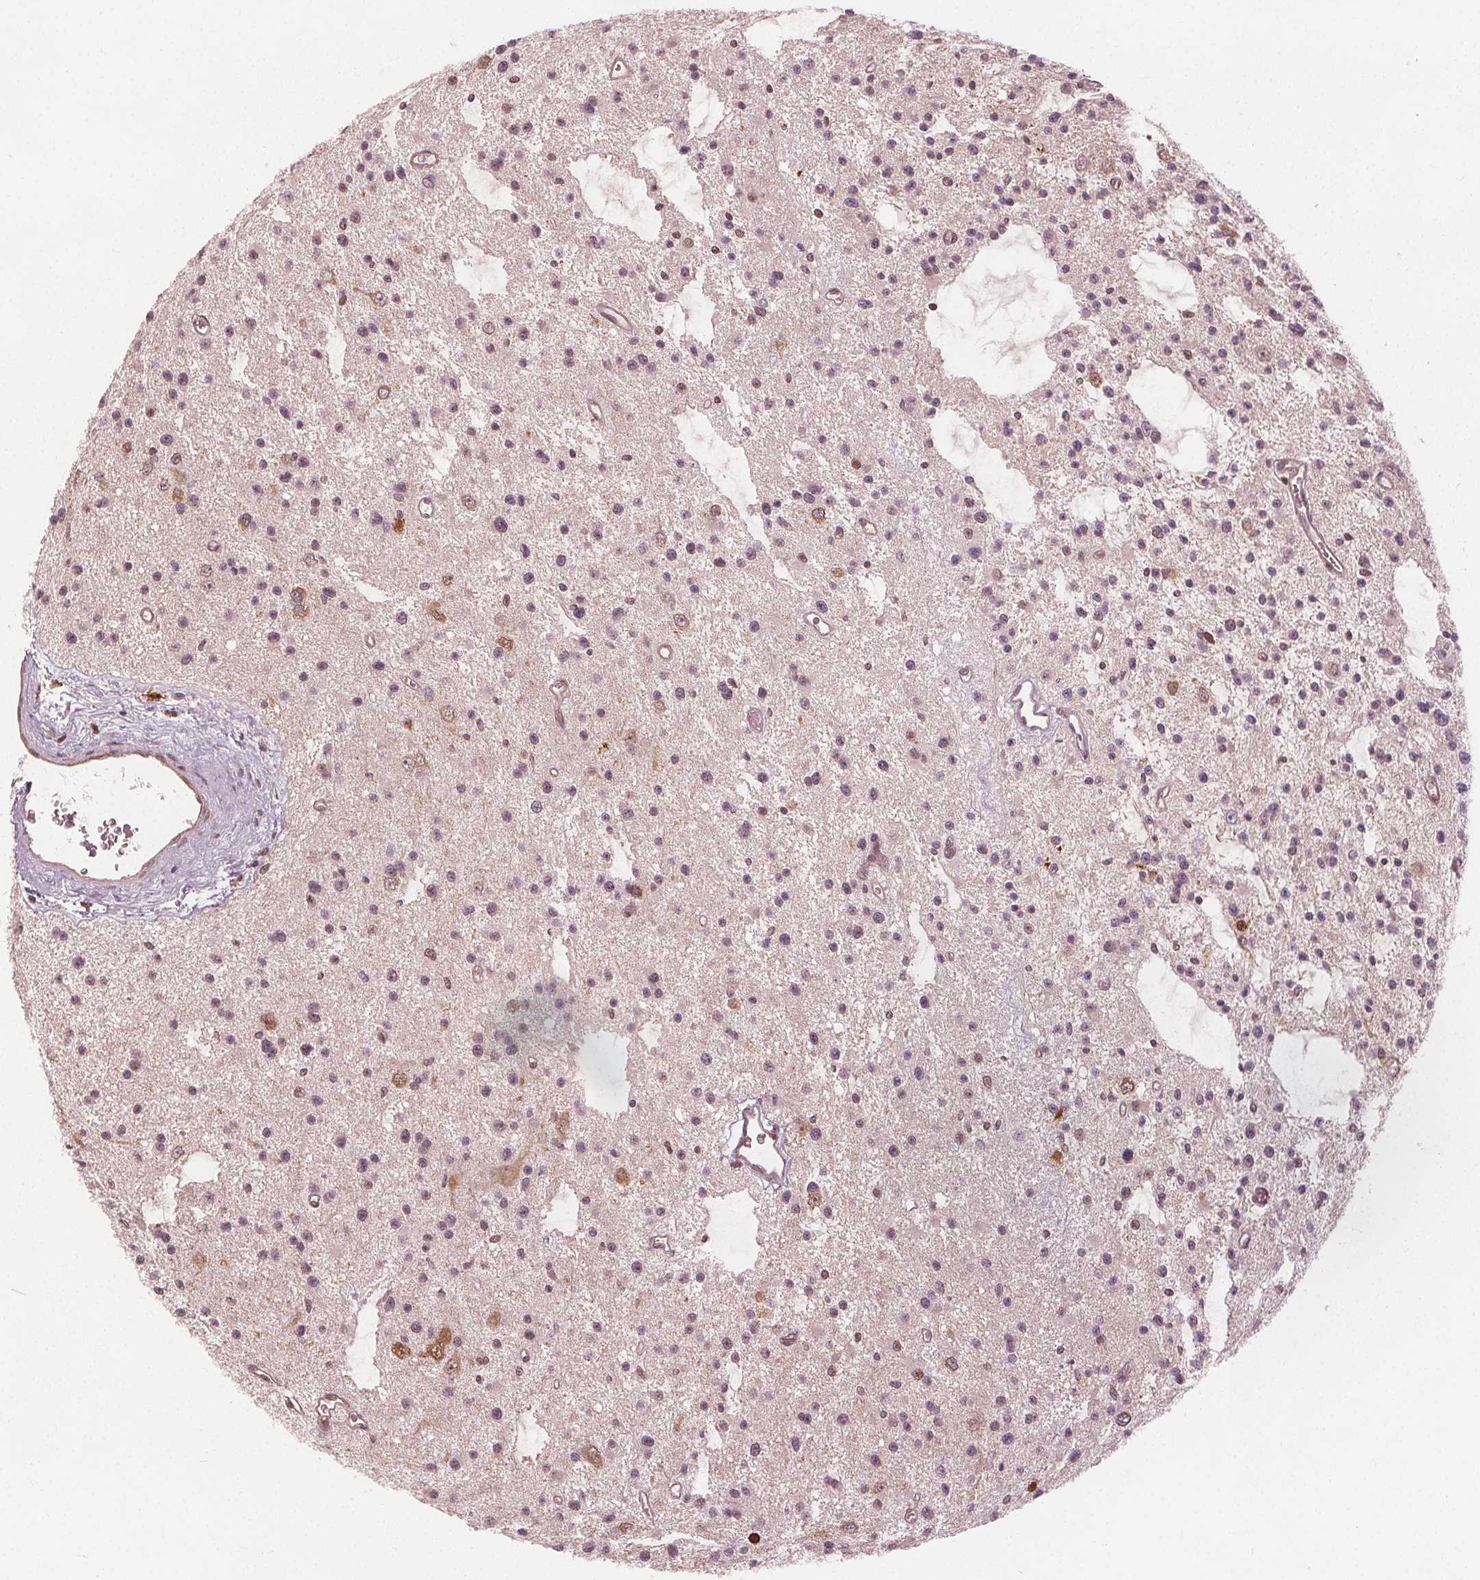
{"staining": {"intensity": "moderate", "quantity": "<25%", "location": "cytoplasmic/membranous,nuclear"}, "tissue": "glioma", "cell_type": "Tumor cells", "image_type": "cancer", "snomed": [{"axis": "morphology", "description": "Glioma, malignant, Low grade"}, {"axis": "topography", "description": "Brain"}], "caption": "This image exhibits malignant glioma (low-grade) stained with immunohistochemistry to label a protein in brown. The cytoplasmic/membranous and nuclear of tumor cells show moderate positivity for the protein. Nuclei are counter-stained blue.", "gene": "SQSTM1", "patient": {"sex": "male", "age": 43}}